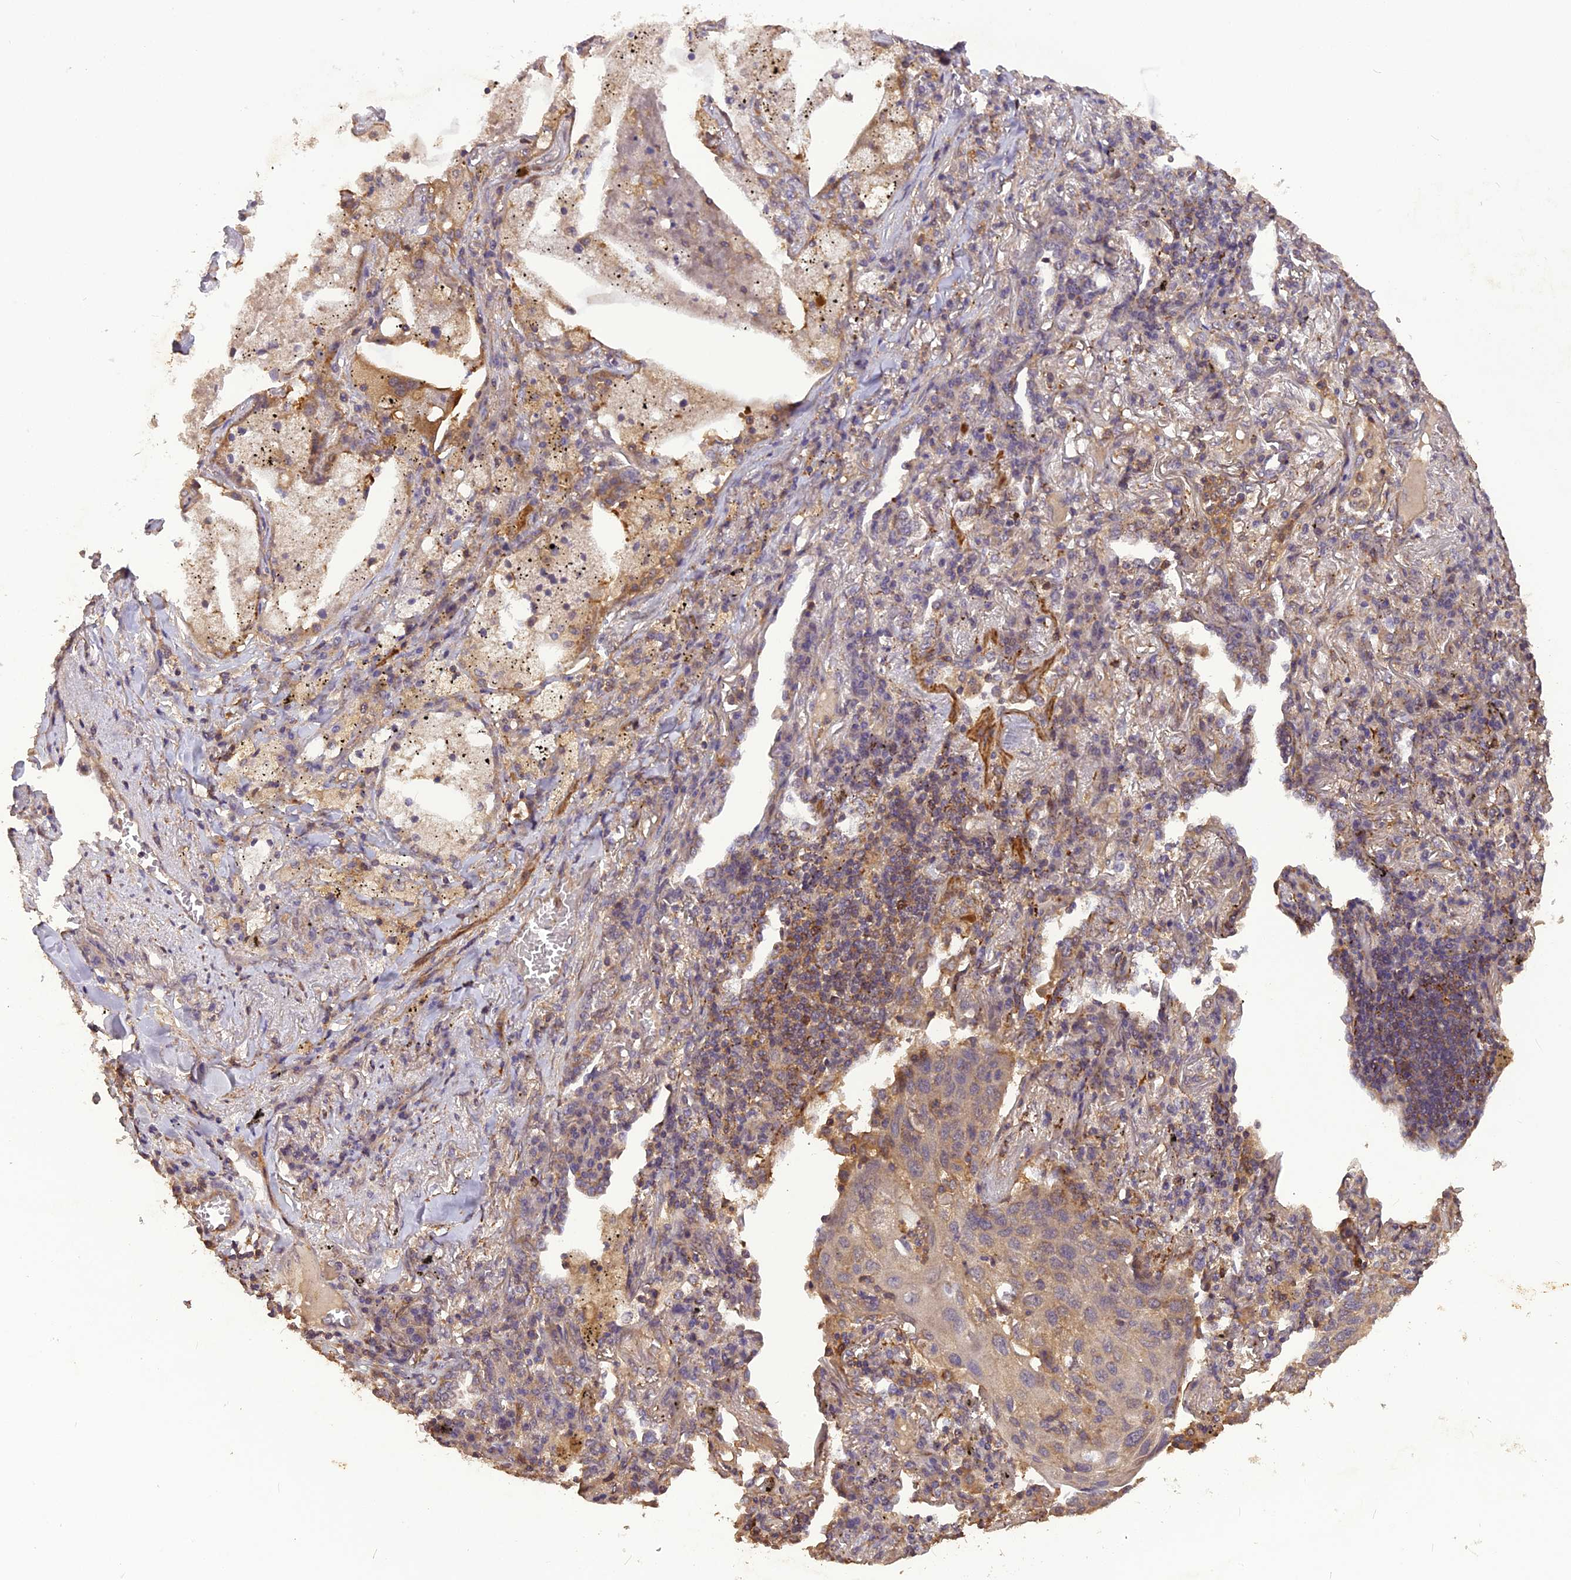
{"staining": {"intensity": "weak", "quantity": "<25%", "location": "cytoplasmic/membranous"}, "tissue": "lung cancer", "cell_type": "Tumor cells", "image_type": "cancer", "snomed": [{"axis": "morphology", "description": "Squamous cell carcinoma, NOS"}, {"axis": "topography", "description": "Lung"}], "caption": "This is an immunohistochemistry (IHC) image of lung cancer. There is no staining in tumor cells.", "gene": "STOML1", "patient": {"sex": "female", "age": 63}}